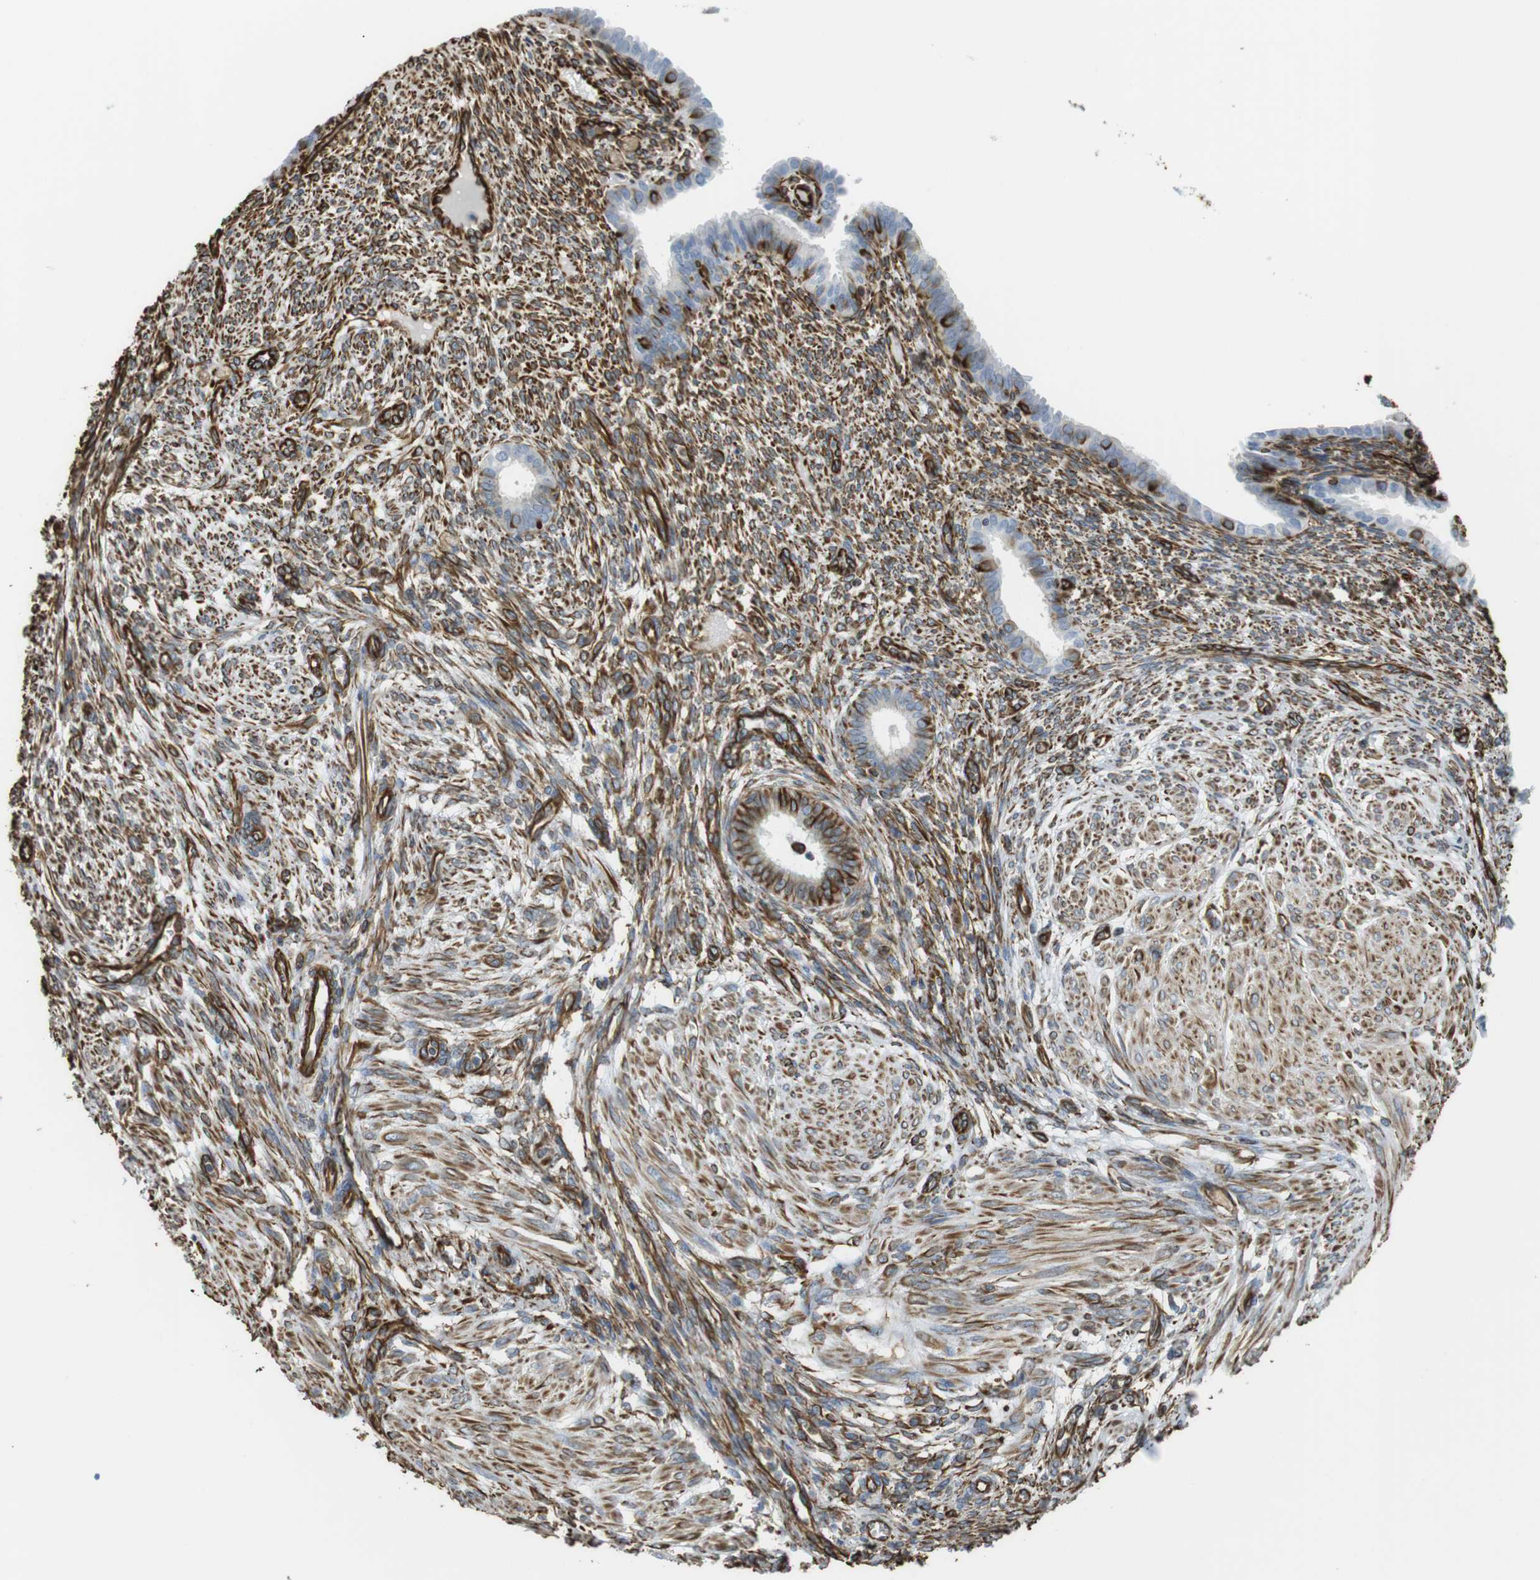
{"staining": {"intensity": "moderate", "quantity": ">75%", "location": "cytoplasmic/membranous"}, "tissue": "endometrium", "cell_type": "Cells in endometrial stroma", "image_type": "normal", "snomed": [{"axis": "morphology", "description": "Normal tissue, NOS"}, {"axis": "topography", "description": "Endometrium"}], "caption": "IHC photomicrograph of unremarkable endometrium: endometrium stained using immunohistochemistry demonstrates medium levels of moderate protein expression localized specifically in the cytoplasmic/membranous of cells in endometrial stroma, appearing as a cytoplasmic/membranous brown color.", "gene": "RALGPS1", "patient": {"sex": "female", "age": 72}}